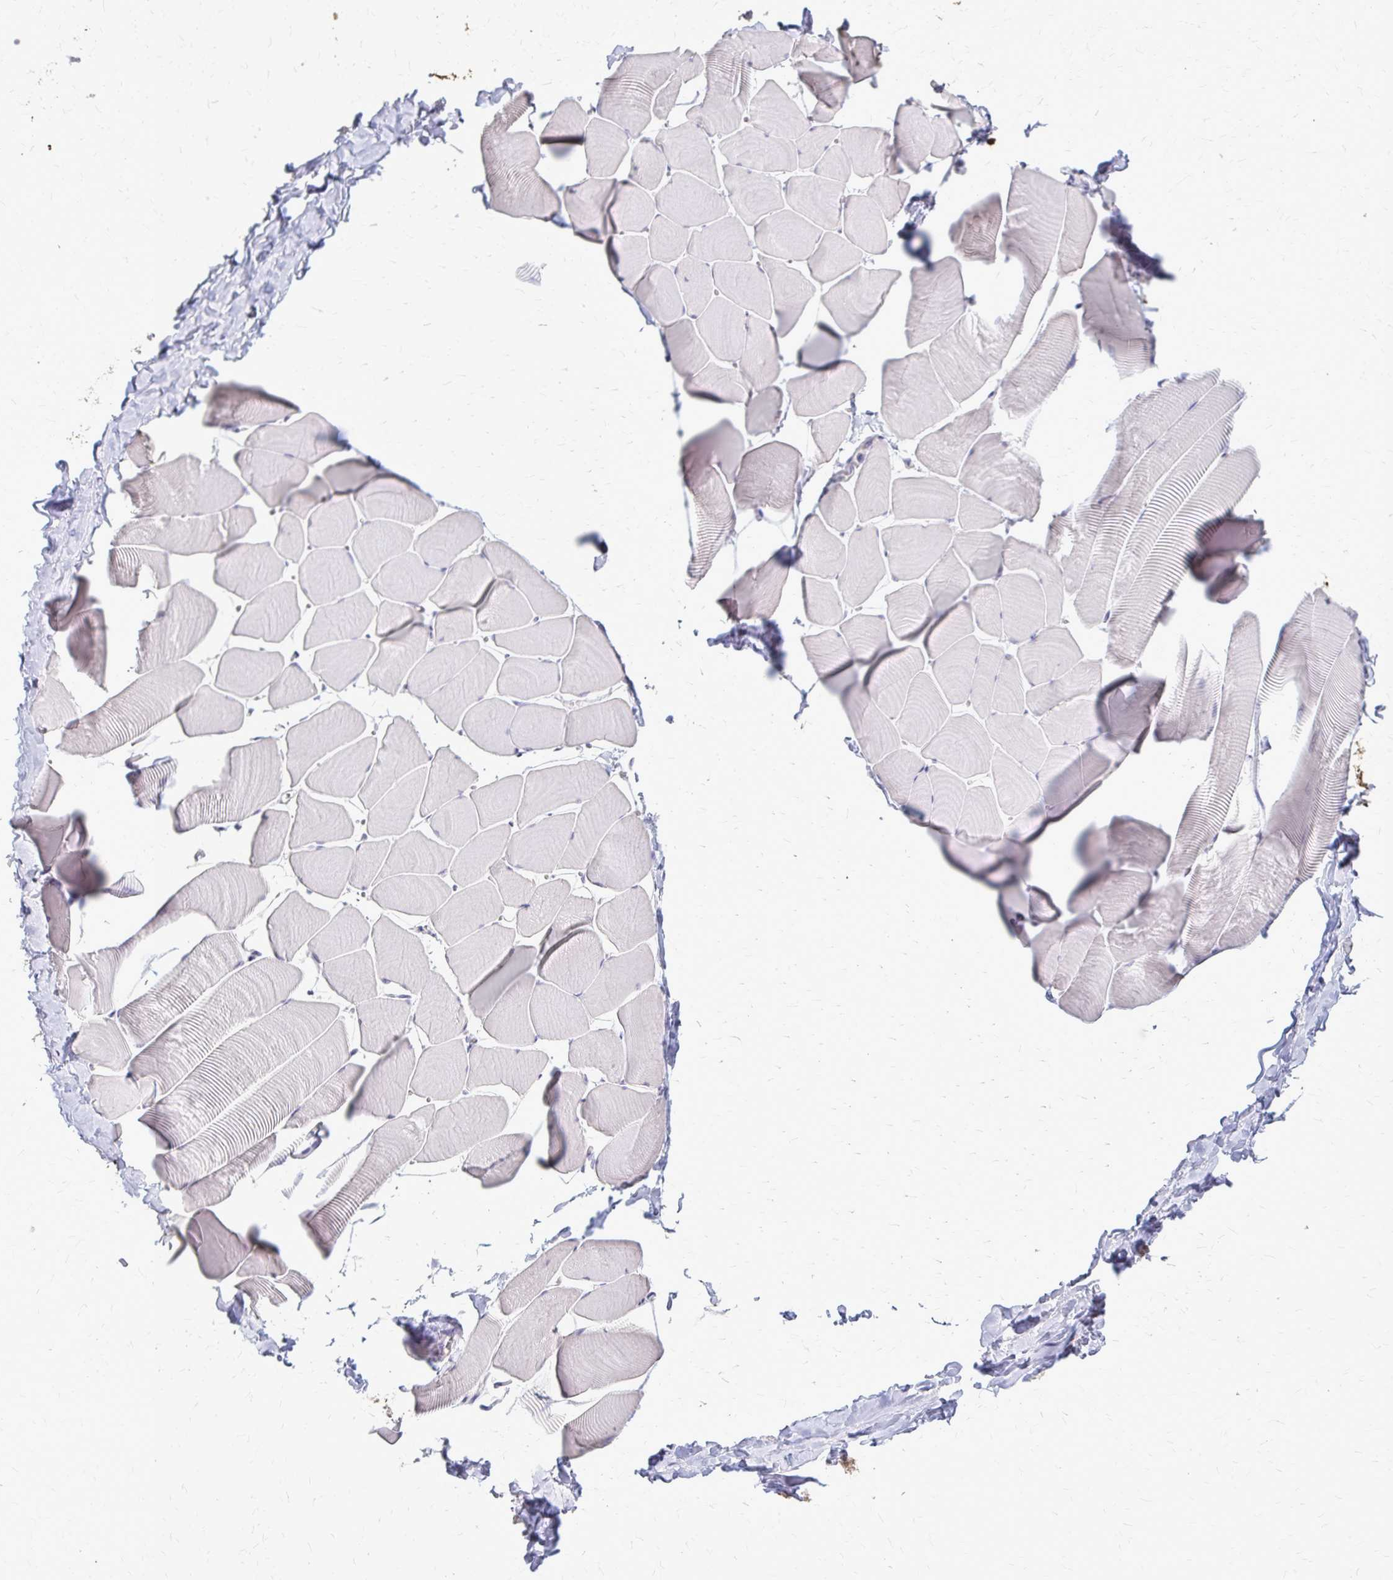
{"staining": {"intensity": "negative", "quantity": "none", "location": "none"}, "tissue": "skeletal muscle", "cell_type": "Myocytes", "image_type": "normal", "snomed": [{"axis": "morphology", "description": "Normal tissue, NOS"}, {"axis": "topography", "description": "Skeletal muscle"}], "caption": "IHC histopathology image of benign skeletal muscle: human skeletal muscle stained with DAB (3,3'-diaminobenzidine) displays no significant protein expression in myocytes. (DAB (3,3'-diaminobenzidine) IHC visualized using brightfield microscopy, high magnification).", "gene": "PLCB1", "patient": {"sex": "male", "age": 25}}